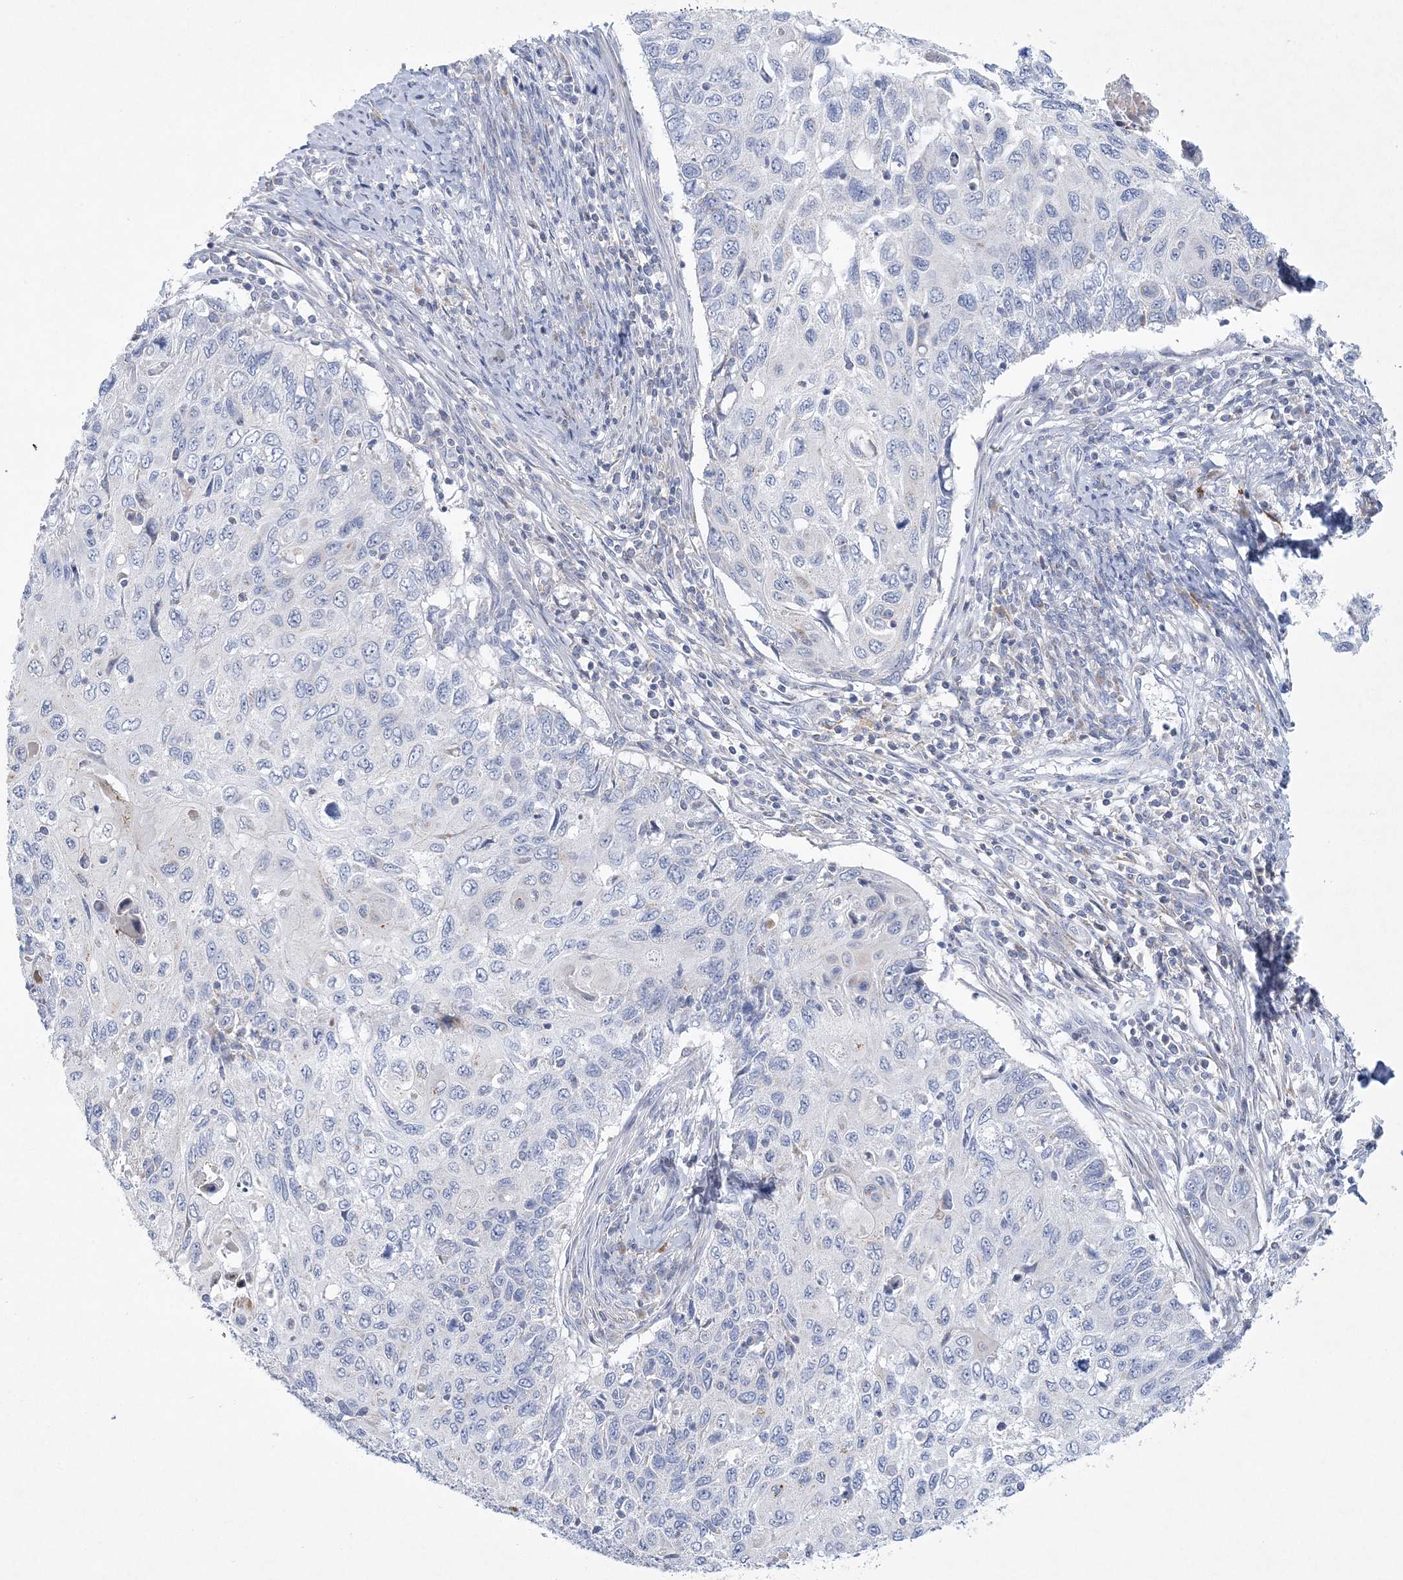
{"staining": {"intensity": "negative", "quantity": "none", "location": "none"}, "tissue": "cervical cancer", "cell_type": "Tumor cells", "image_type": "cancer", "snomed": [{"axis": "morphology", "description": "Squamous cell carcinoma, NOS"}, {"axis": "topography", "description": "Cervix"}], "caption": "IHC photomicrograph of human cervical cancer (squamous cell carcinoma) stained for a protein (brown), which shows no expression in tumor cells.", "gene": "NIPAL1", "patient": {"sex": "female", "age": 70}}